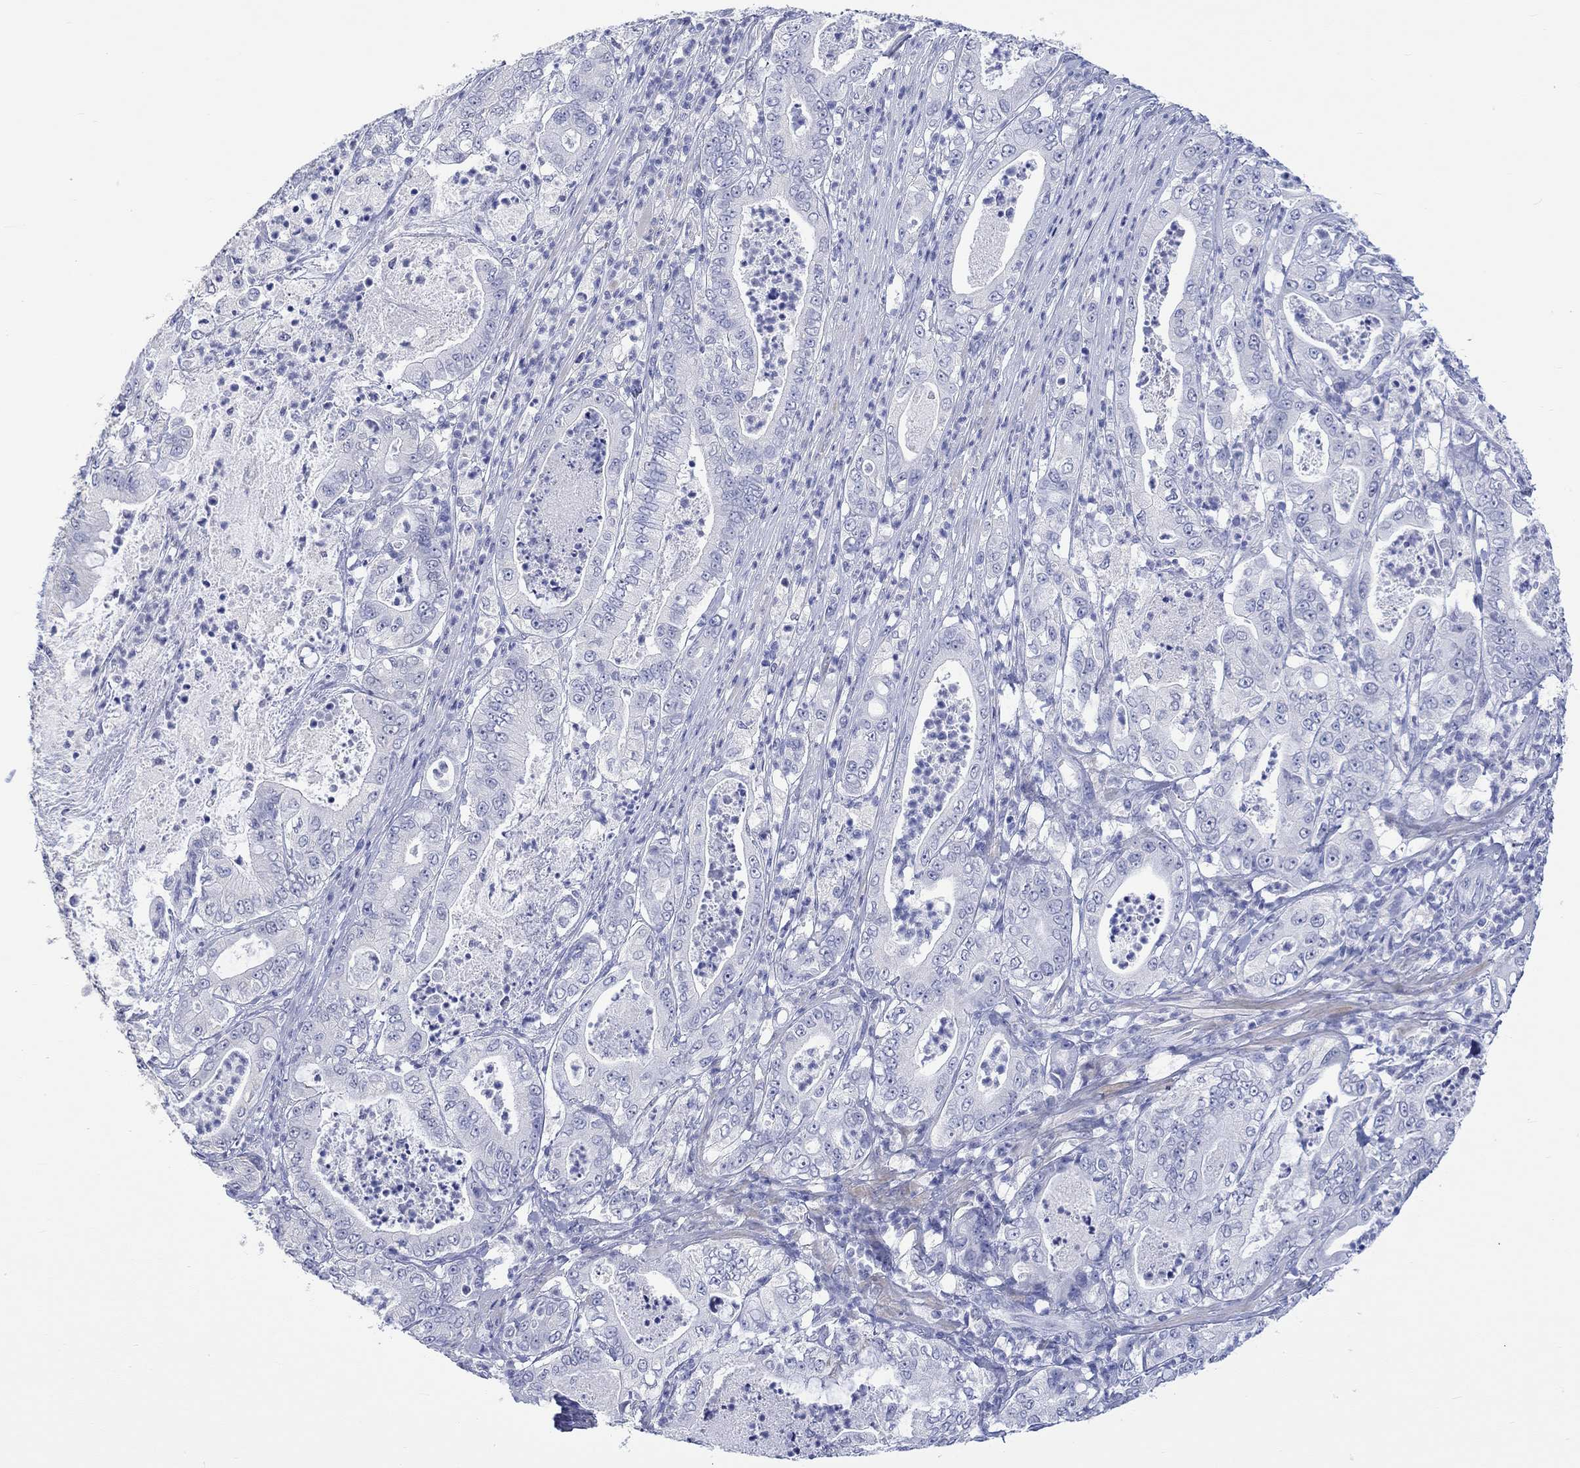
{"staining": {"intensity": "negative", "quantity": "none", "location": "none"}, "tissue": "pancreatic cancer", "cell_type": "Tumor cells", "image_type": "cancer", "snomed": [{"axis": "morphology", "description": "Adenocarcinoma, NOS"}, {"axis": "topography", "description": "Pancreas"}], "caption": "High power microscopy histopathology image of an immunohistochemistry (IHC) photomicrograph of pancreatic cancer (adenocarcinoma), revealing no significant expression in tumor cells.", "gene": "MSI1", "patient": {"sex": "male", "age": 71}}